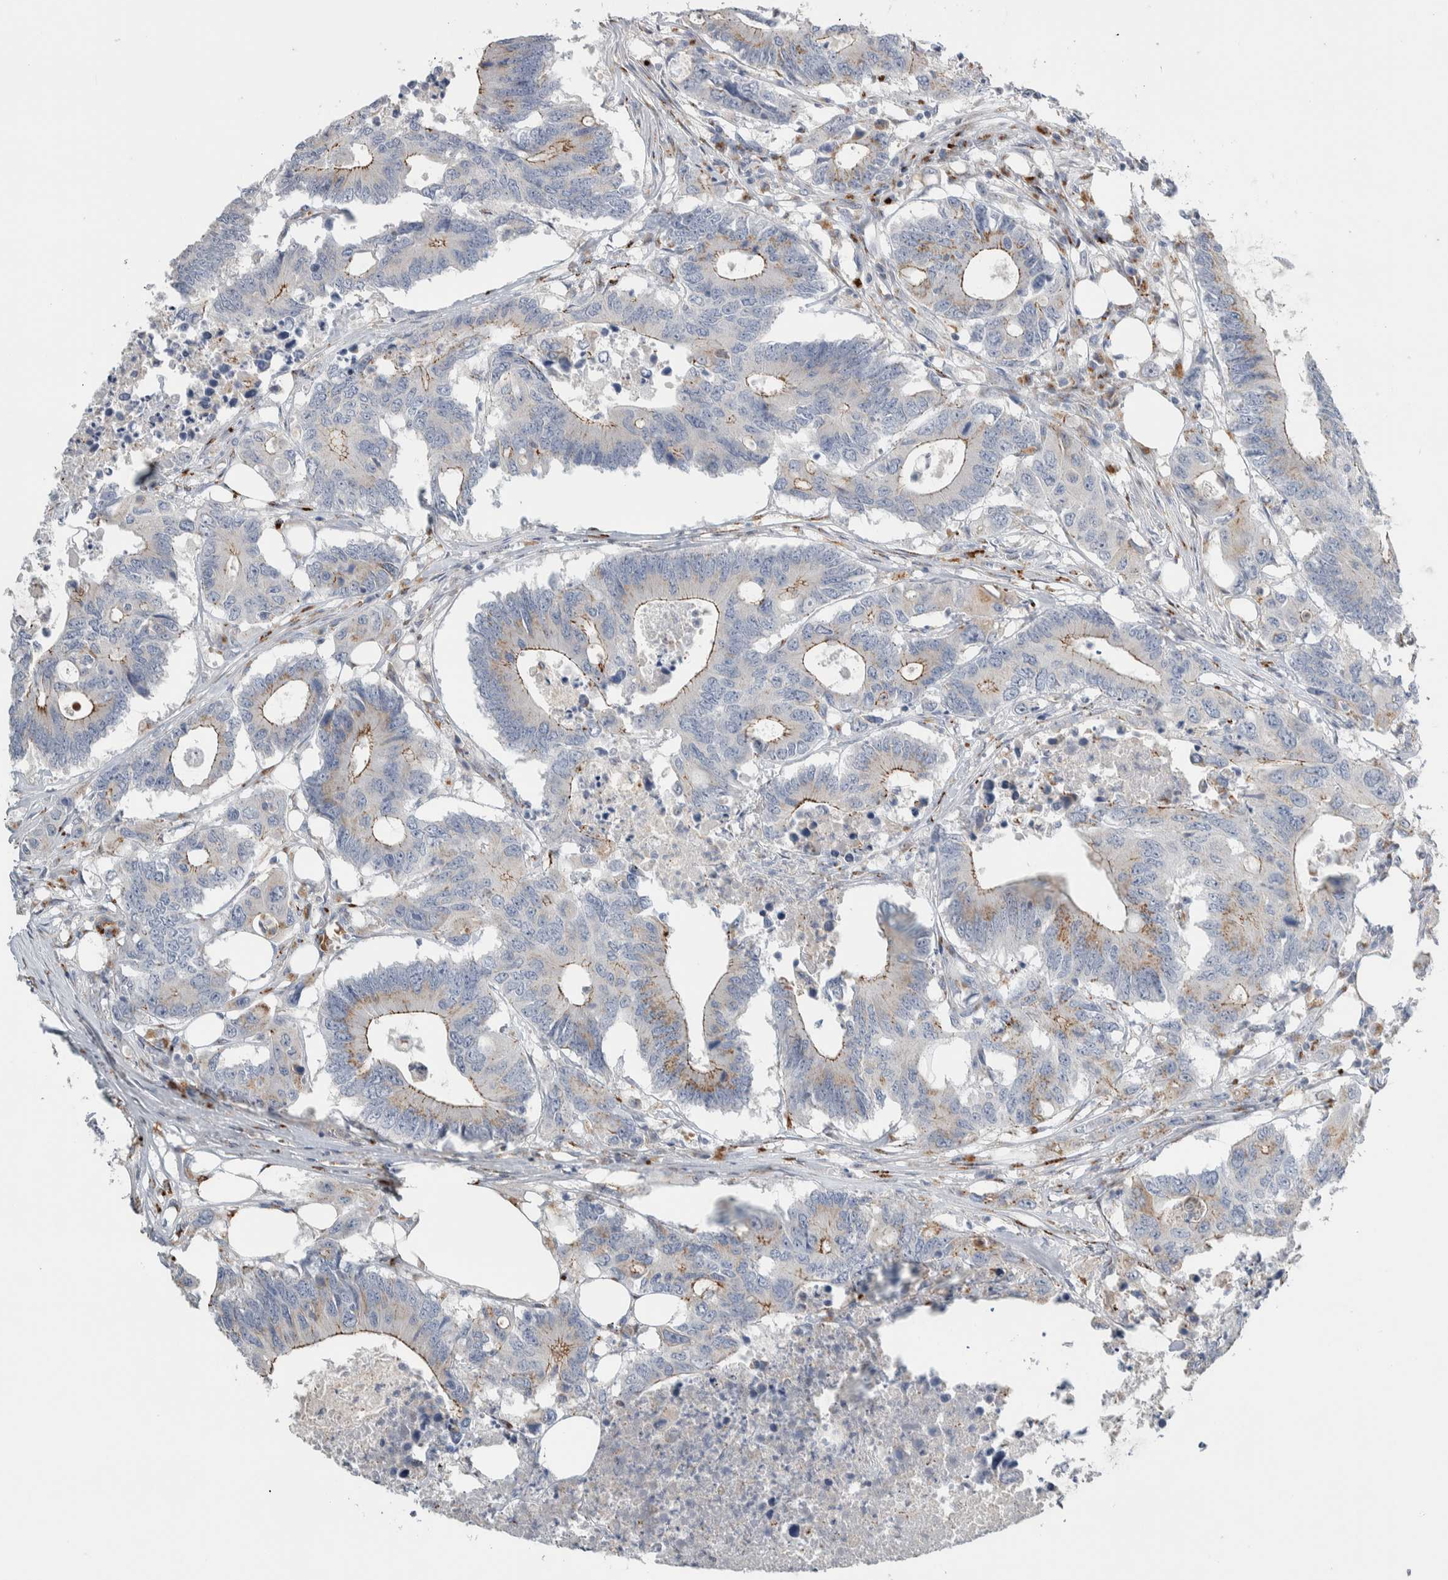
{"staining": {"intensity": "moderate", "quantity": "25%-75%", "location": "cytoplasmic/membranous"}, "tissue": "colorectal cancer", "cell_type": "Tumor cells", "image_type": "cancer", "snomed": [{"axis": "morphology", "description": "Adenocarcinoma, NOS"}, {"axis": "topography", "description": "Colon"}], "caption": "IHC (DAB) staining of adenocarcinoma (colorectal) displays moderate cytoplasmic/membranous protein positivity in approximately 25%-75% of tumor cells. (DAB IHC with brightfield microscopy, high magnification).", "gene": "SLC38A10", "patient": {"sex": "male", "age": 71}}